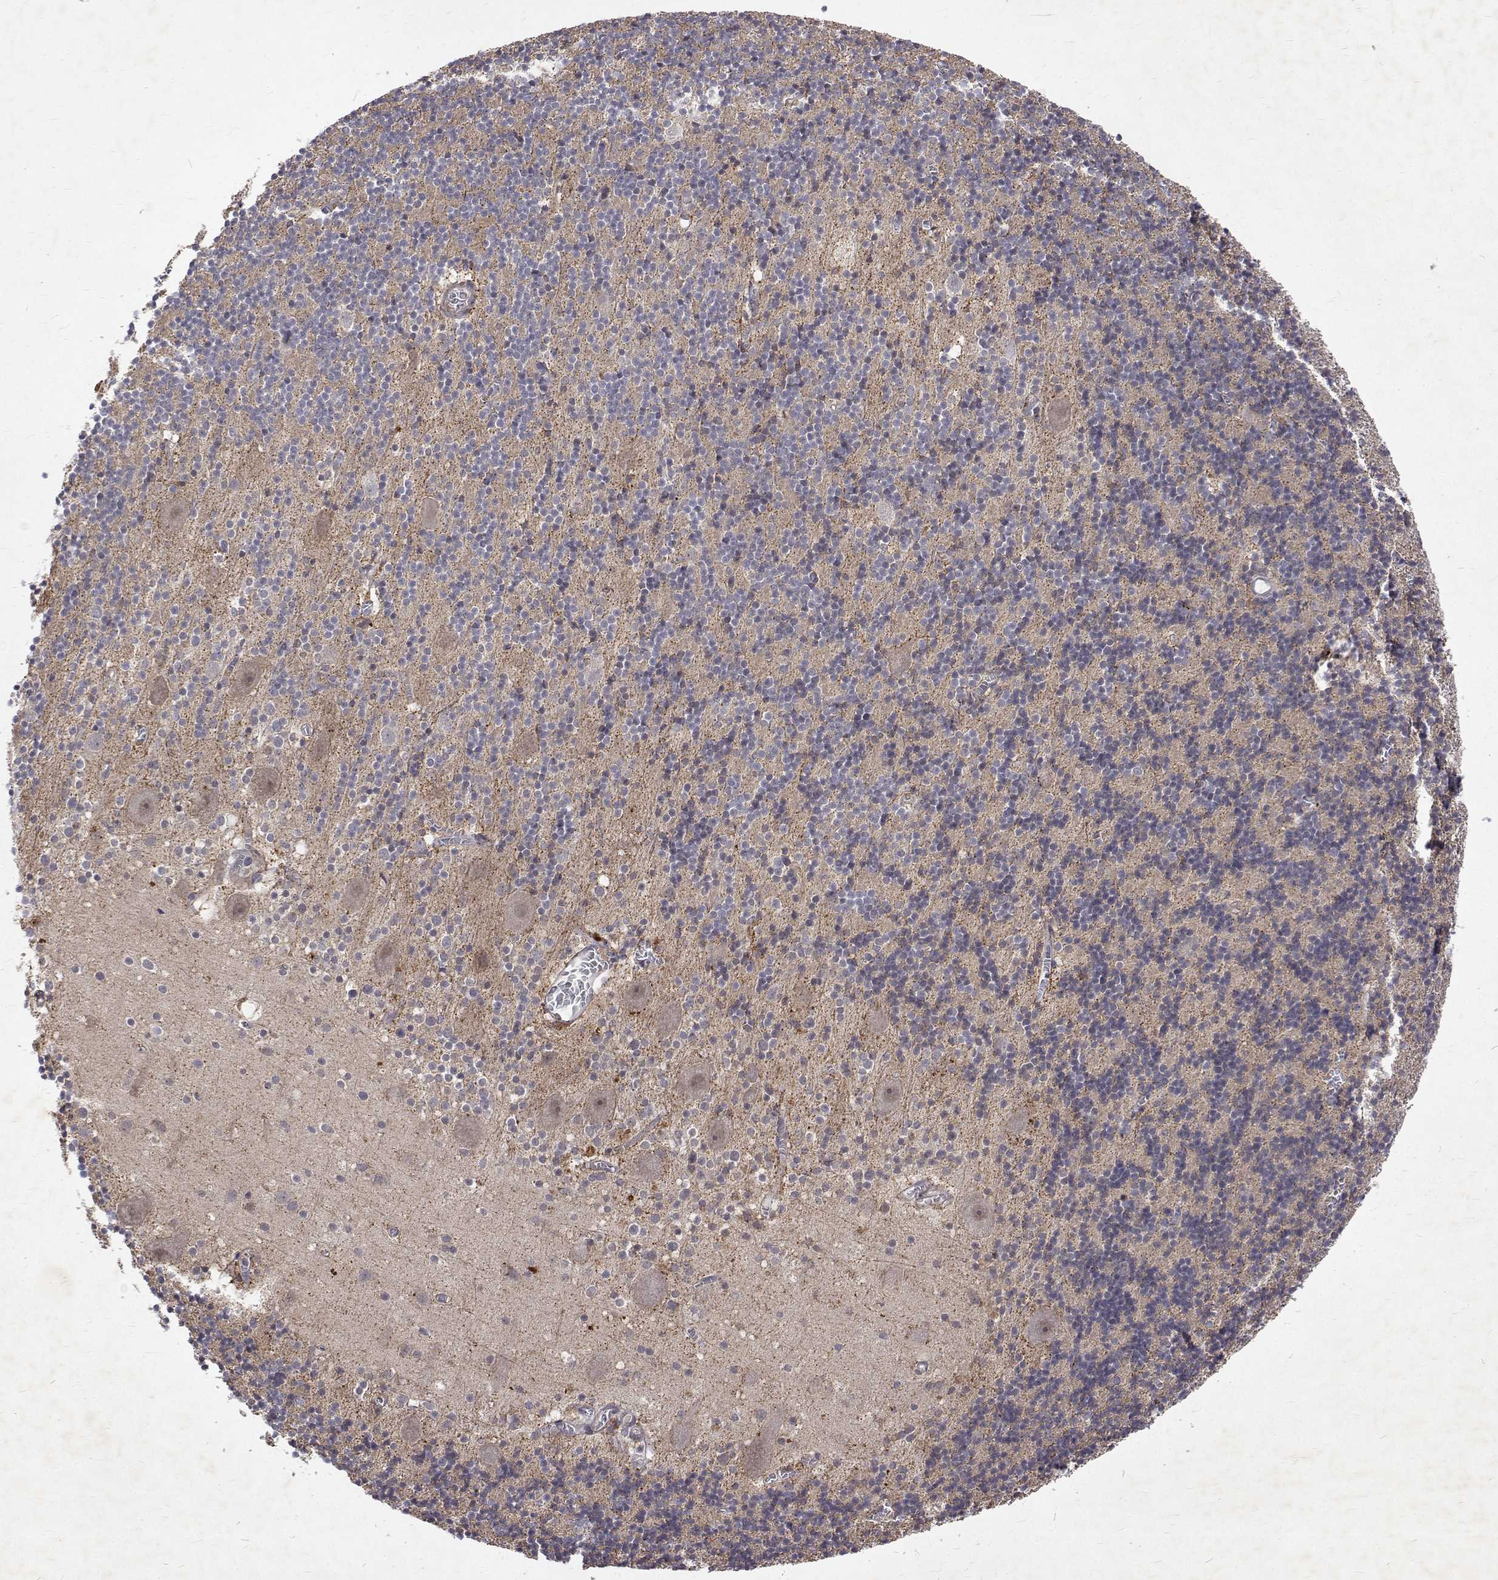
{"staining": {"intensity": "weak", "quantity": "<25%", "location": "cytoplasmic/membranous"}, "tissue": "cerebellum", "cell_type": "Cells in granular layer", "image_type": "normal", "snomed": [{"axis": "morphology", "description": "Normal tissue, NOS"}, {"axis": "topography", "description": "Cerebellum"}], "caption": "This is an immunohistochemistry (IHC) micrograph of benign cerebellum. There is no positivity in cells in granular layer.", "gene": "ALKBH8", "patient": {"sex": "male", "age": 70}}